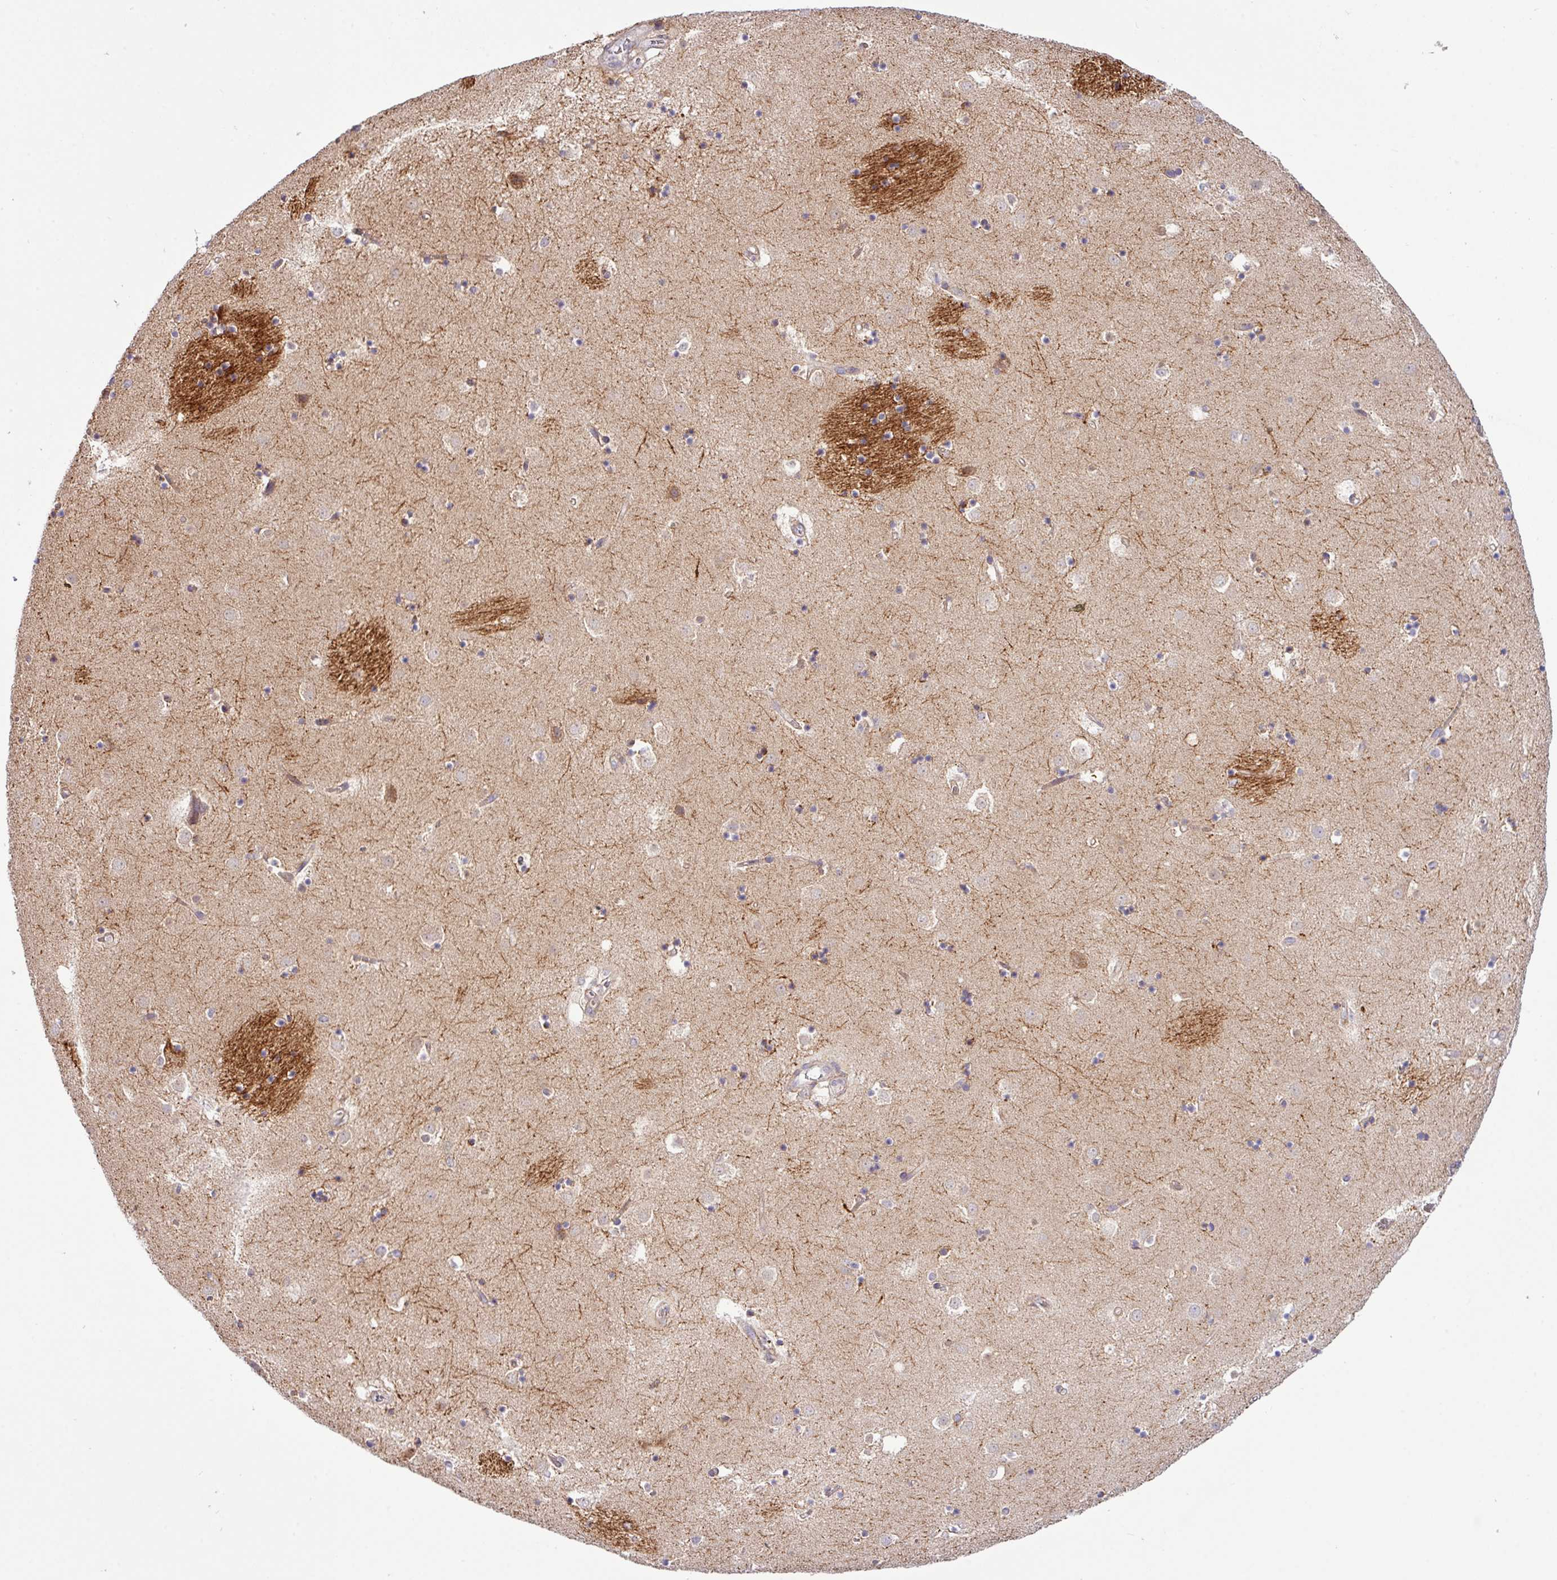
{"staining": {"intensity": "weak", "quantity": "<25%", "location": "cytoplasmic/membranous"}, "tissue": "caudate", "cell_type": "Glial cells", "image_type": "normal", "snomed": [{"axis": "morphology", "description": "Normal tissue, NOS"}, {"axis": "topography", "description": "Lateral ventricle wall"}], "caption": "IHC image of unremarkable caudate: caudate stained with DAB shows no significant protein positivity in glial cells.", "gene": "TM2D2", "patient": {"sex": "male", "age": 58}}